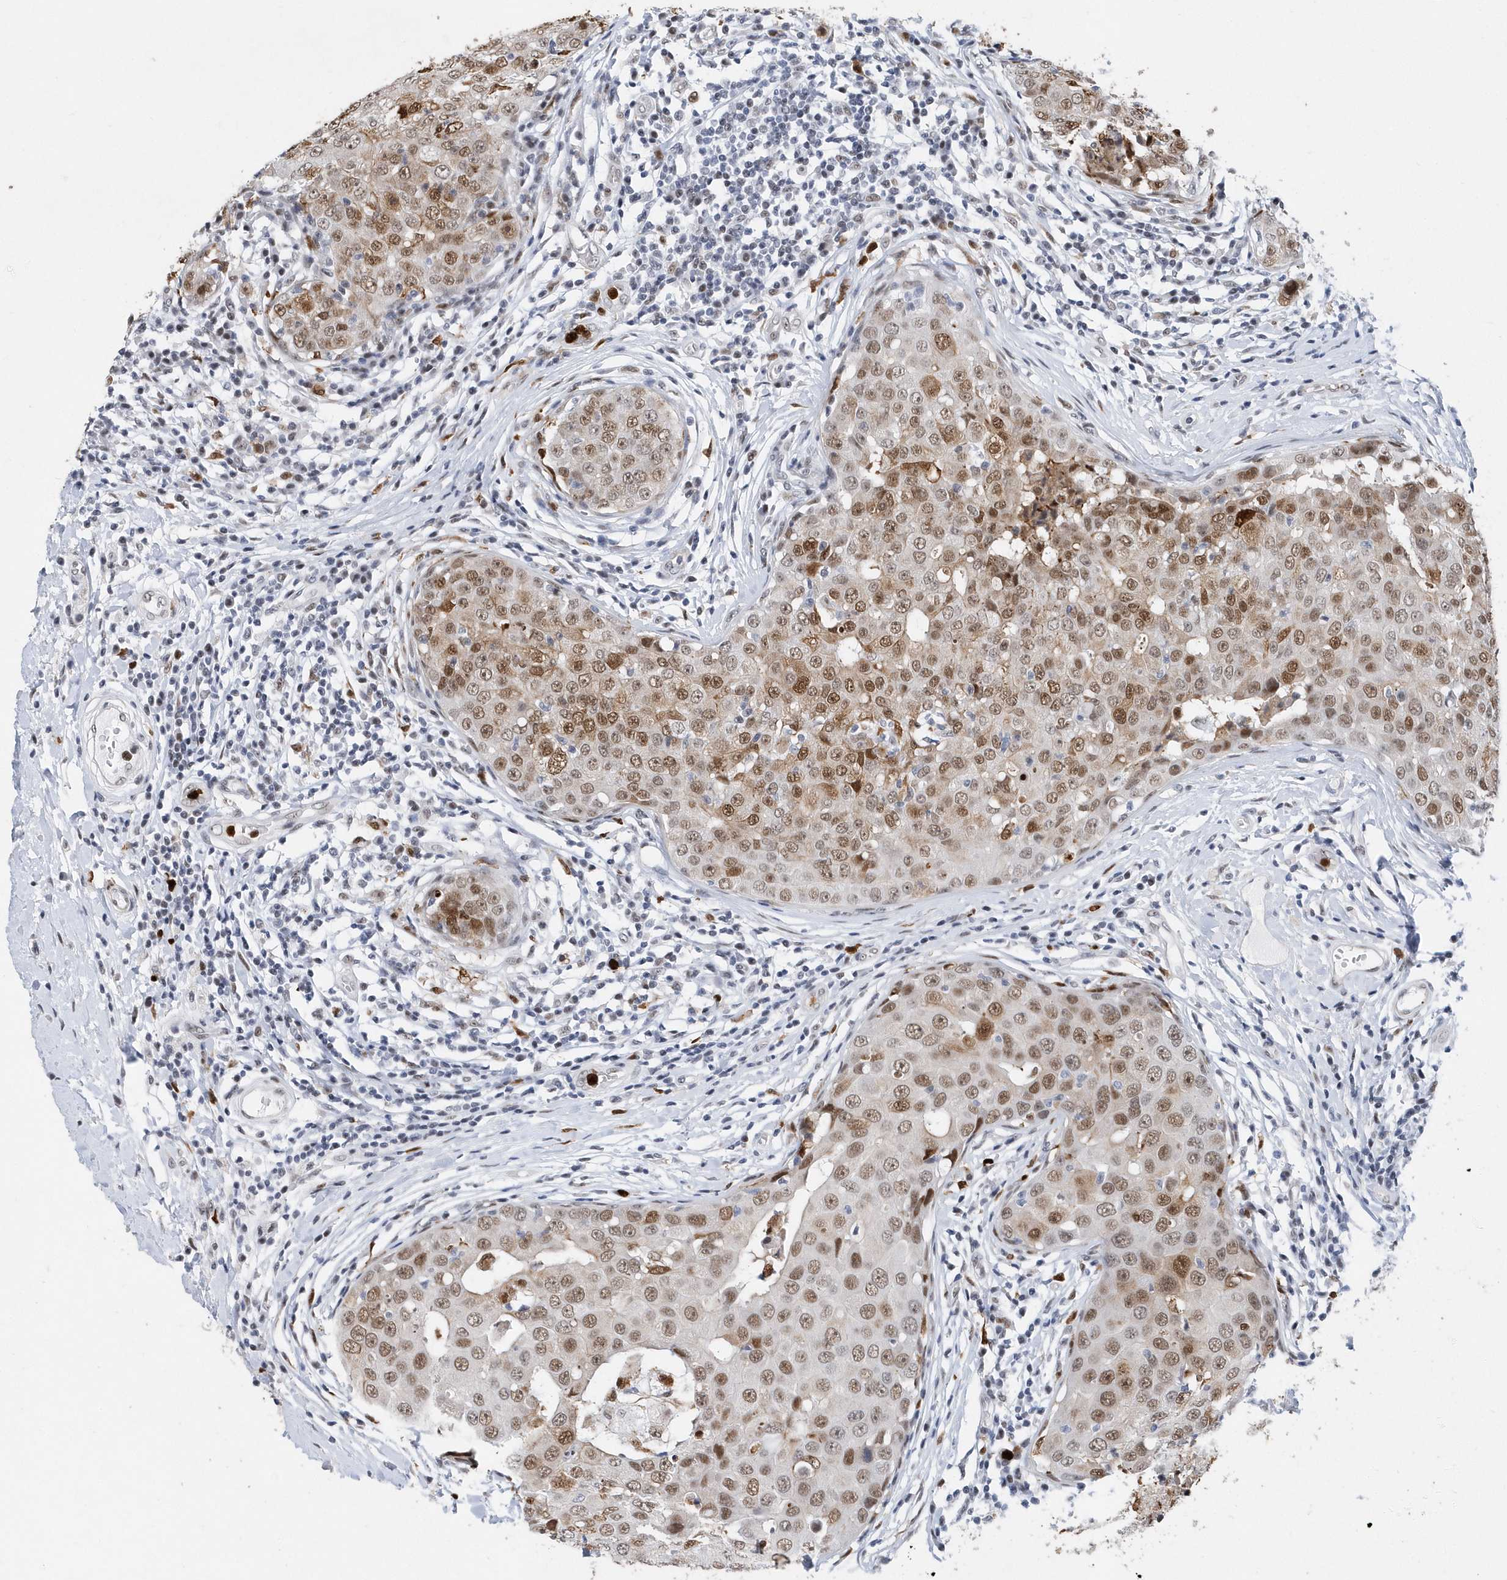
{"staining": {"intensity": "moderate", "quantity": ">75%", "location": "nuclear"}, "tissue": "breast cancer", "cell_type": "Tumor cells", "image_type": "cancer", "snomed": [{"axis": "morphology", "description": "Duct carcinoma"}, {"axis": "topography", "description": "Breast"}], "caption": "Breast invasive ductal carcinoma tissue shows moderate nuclear staining in about >75% of tumor cells, visualized by immunohistochemistry. (DAB (3,3'-diaminobenzidine) IHC with brightfield microscopy, high magnification).", "gene": "RPP30", "patient": {"sex": "female", "age": 27}}